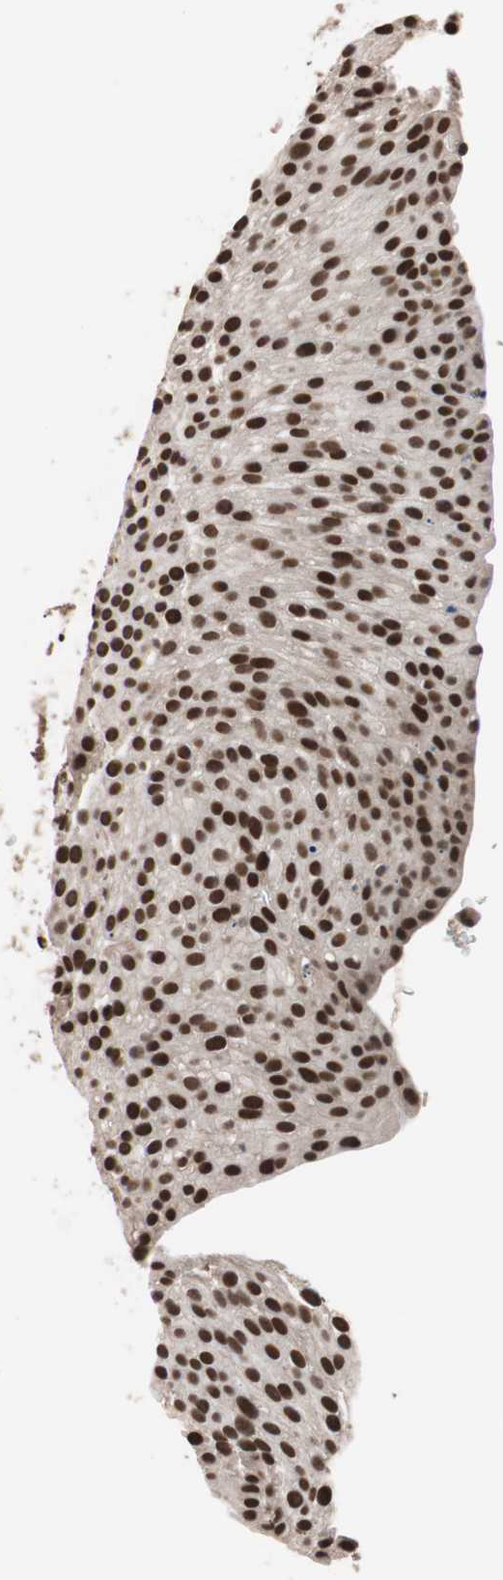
{"staining": {"intensity": "strong", "quantity": ">75%", "location": "nuclear"}, "tissue": "urothelial cancer", "cell_type": "Tumor cells", "image_type": "cancer", "snomed": [{"axis": "morphology", "description": "Urothelial carcinoma, Low grade"}, {"axis": "topography", "description": "Smooth muscle"}, {"axis": "topography", "description": "Urinary bladder"}], "caption": "This histopathology image shows immunohistochemistry (IHC) staining of urothelial cancer, with high strong nuclear staining in approximately >75% of tumor cells.", "gene": "CHAMP1", "patient": {"sex": "male", "age": 60}}